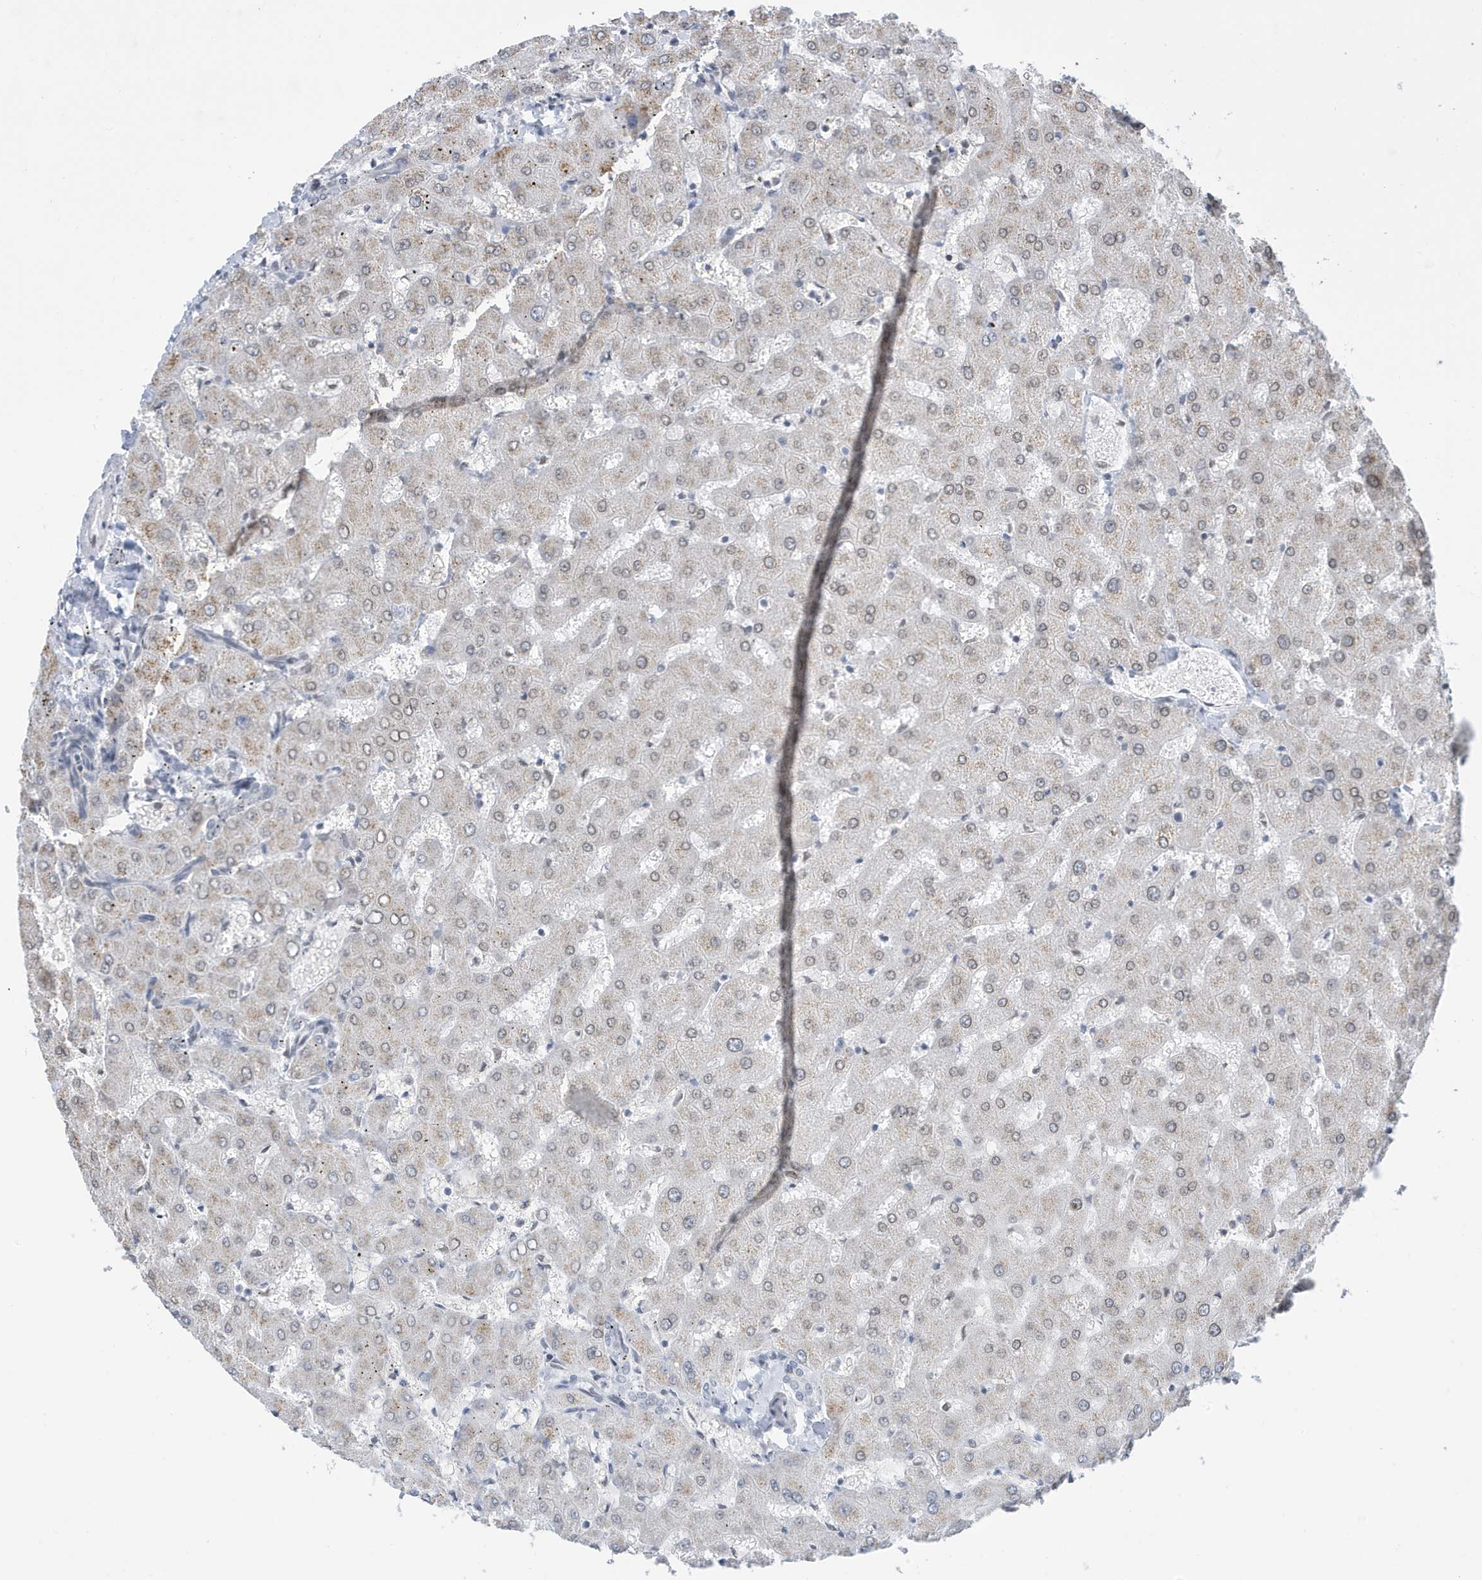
{"staining": {"intensity": "negative", "quantity": "none", "location": "none"}, "tissue": "liver", "cell_type": "Cholangiocytes", "image_type": "normal", "snomed": [{"axis": "morphology", "description": "Normal tissue, NOS"}, {"axis": "topography", "description": "Liver"}], "caption": "IHC of normal human liver reveals no expression in cholangiocytes.", "gene": "PCYT1A", "patient": {"sex": "female", "age": 63}}